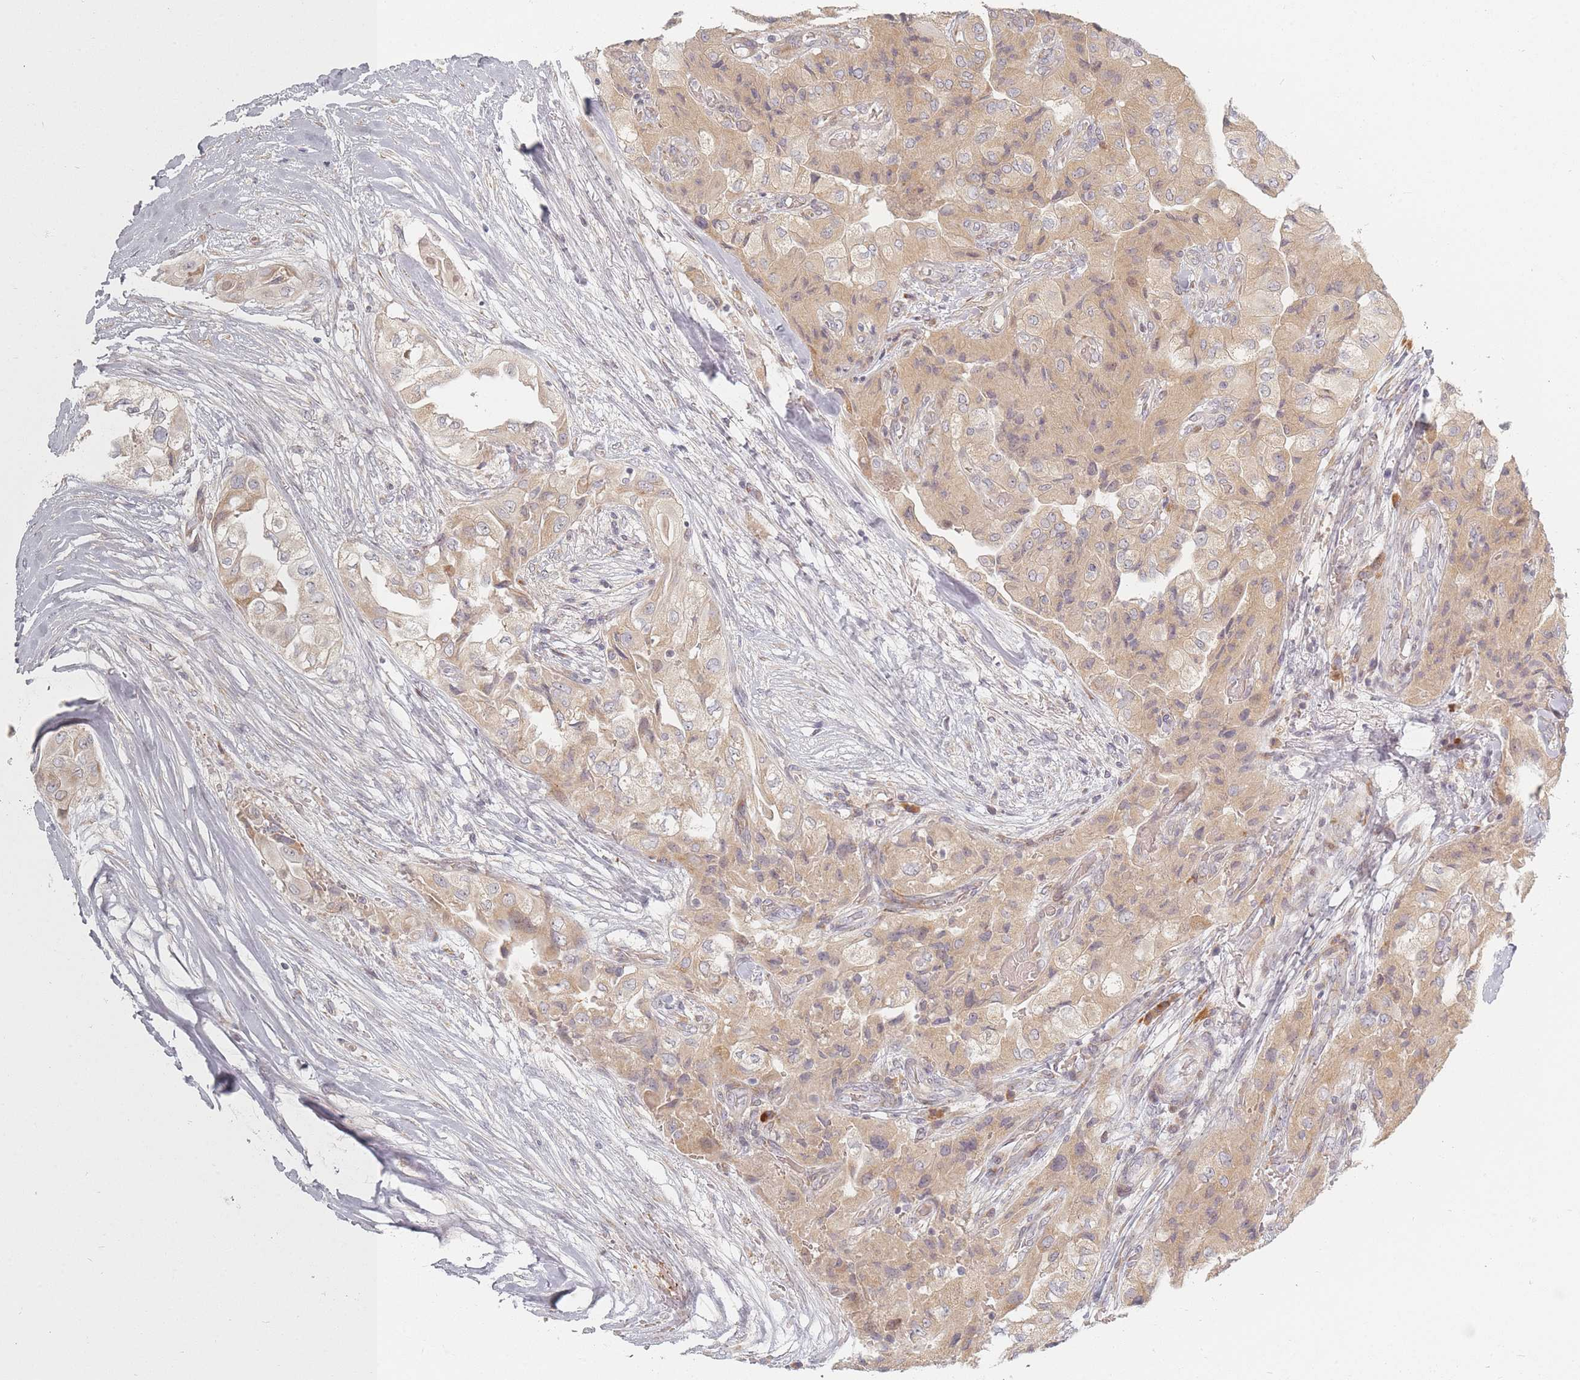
{"staining": {"intensity": "moderate", "quantity": ">75%", "location": "cytoplasmic/membranous"}, "tissue": "head and neck cancer", "cell_type": "Tumor cells", "image_type": "cancer", "snomed": [{"axis": "morphology", "description": "Adenocarcinoma, NOS"}, {"axis": "topography", "description": "Head-Neck"}], "caption": "Immunohistochemistry staining of adenocarcinoma (head and neck), which exhibits medium levels of moderate cytoplasmic/membranous staining in about >75% of tumor cells indicating moderate cytoplasmic/membranous protein expression. The staining was performed using DAB (brown) for protein detection and nuclei were counterstained in hematoxylin (blue).", "gene": "ZKSCAN7", "patient": {"sex": "male", "age": 66}}